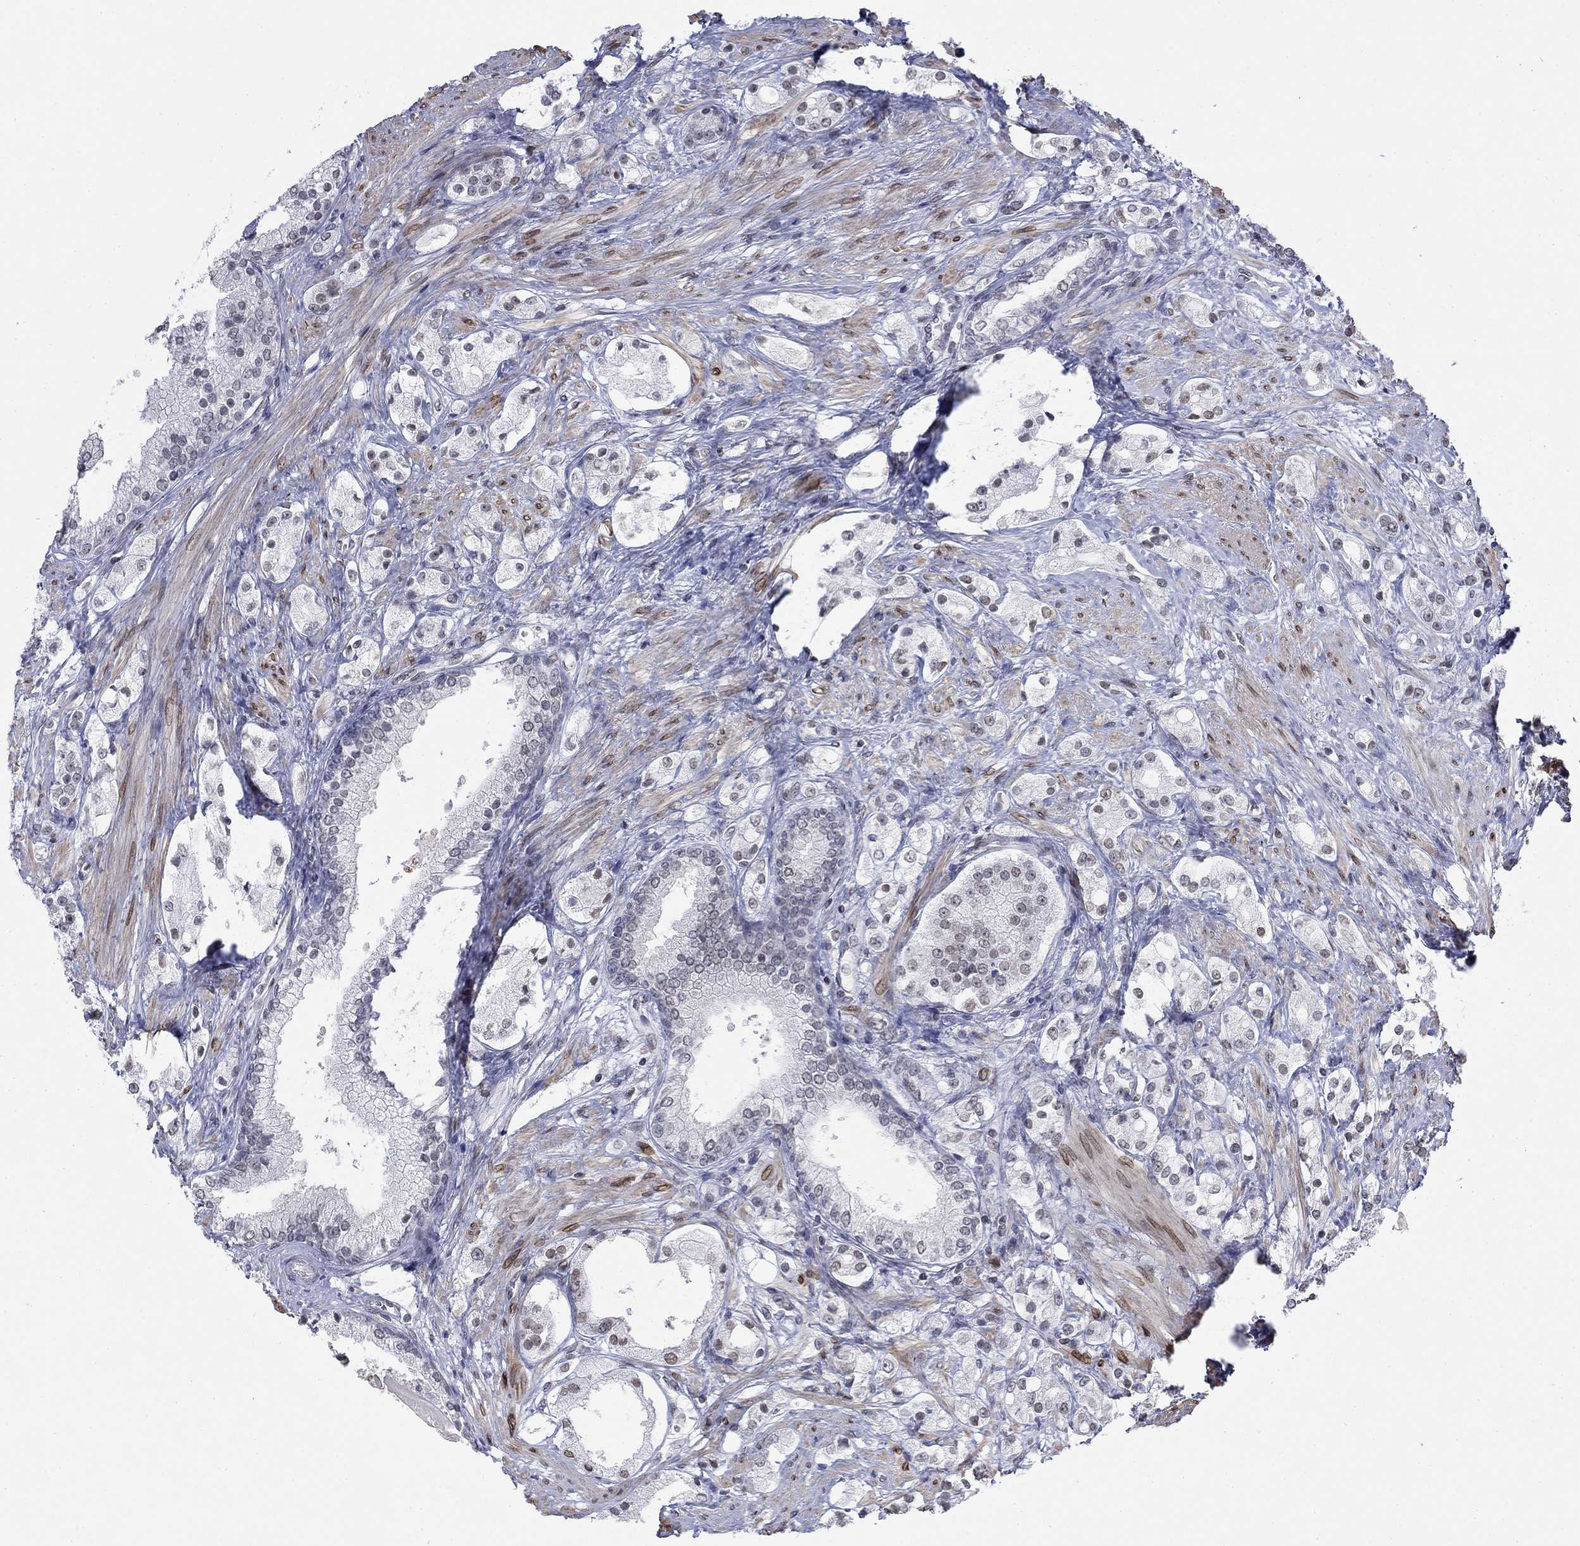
{"staining": {"intensity": "weak", "quantity": "<25%", "location": "cytoplasmic/membranous,nuclear"}, "tissue": "prostate cancer", "cell_type": "Tumor cells", "image_type": "cancer", "snomed": [{"axis": "morphology", "description": "Adenocarcinoma, NOS"}, {"axis": "topography", "description": "Prostate and seminal vesicle, NOS"}, {"axis": "topography", "description": "Prostate"}], "caption": "Prostate cancer was stained to show a protein in brown. There is no significant expression in tumor cells.", "gene": "TOR1AIP1", "patient": {"sex": "male", "age": 67}}